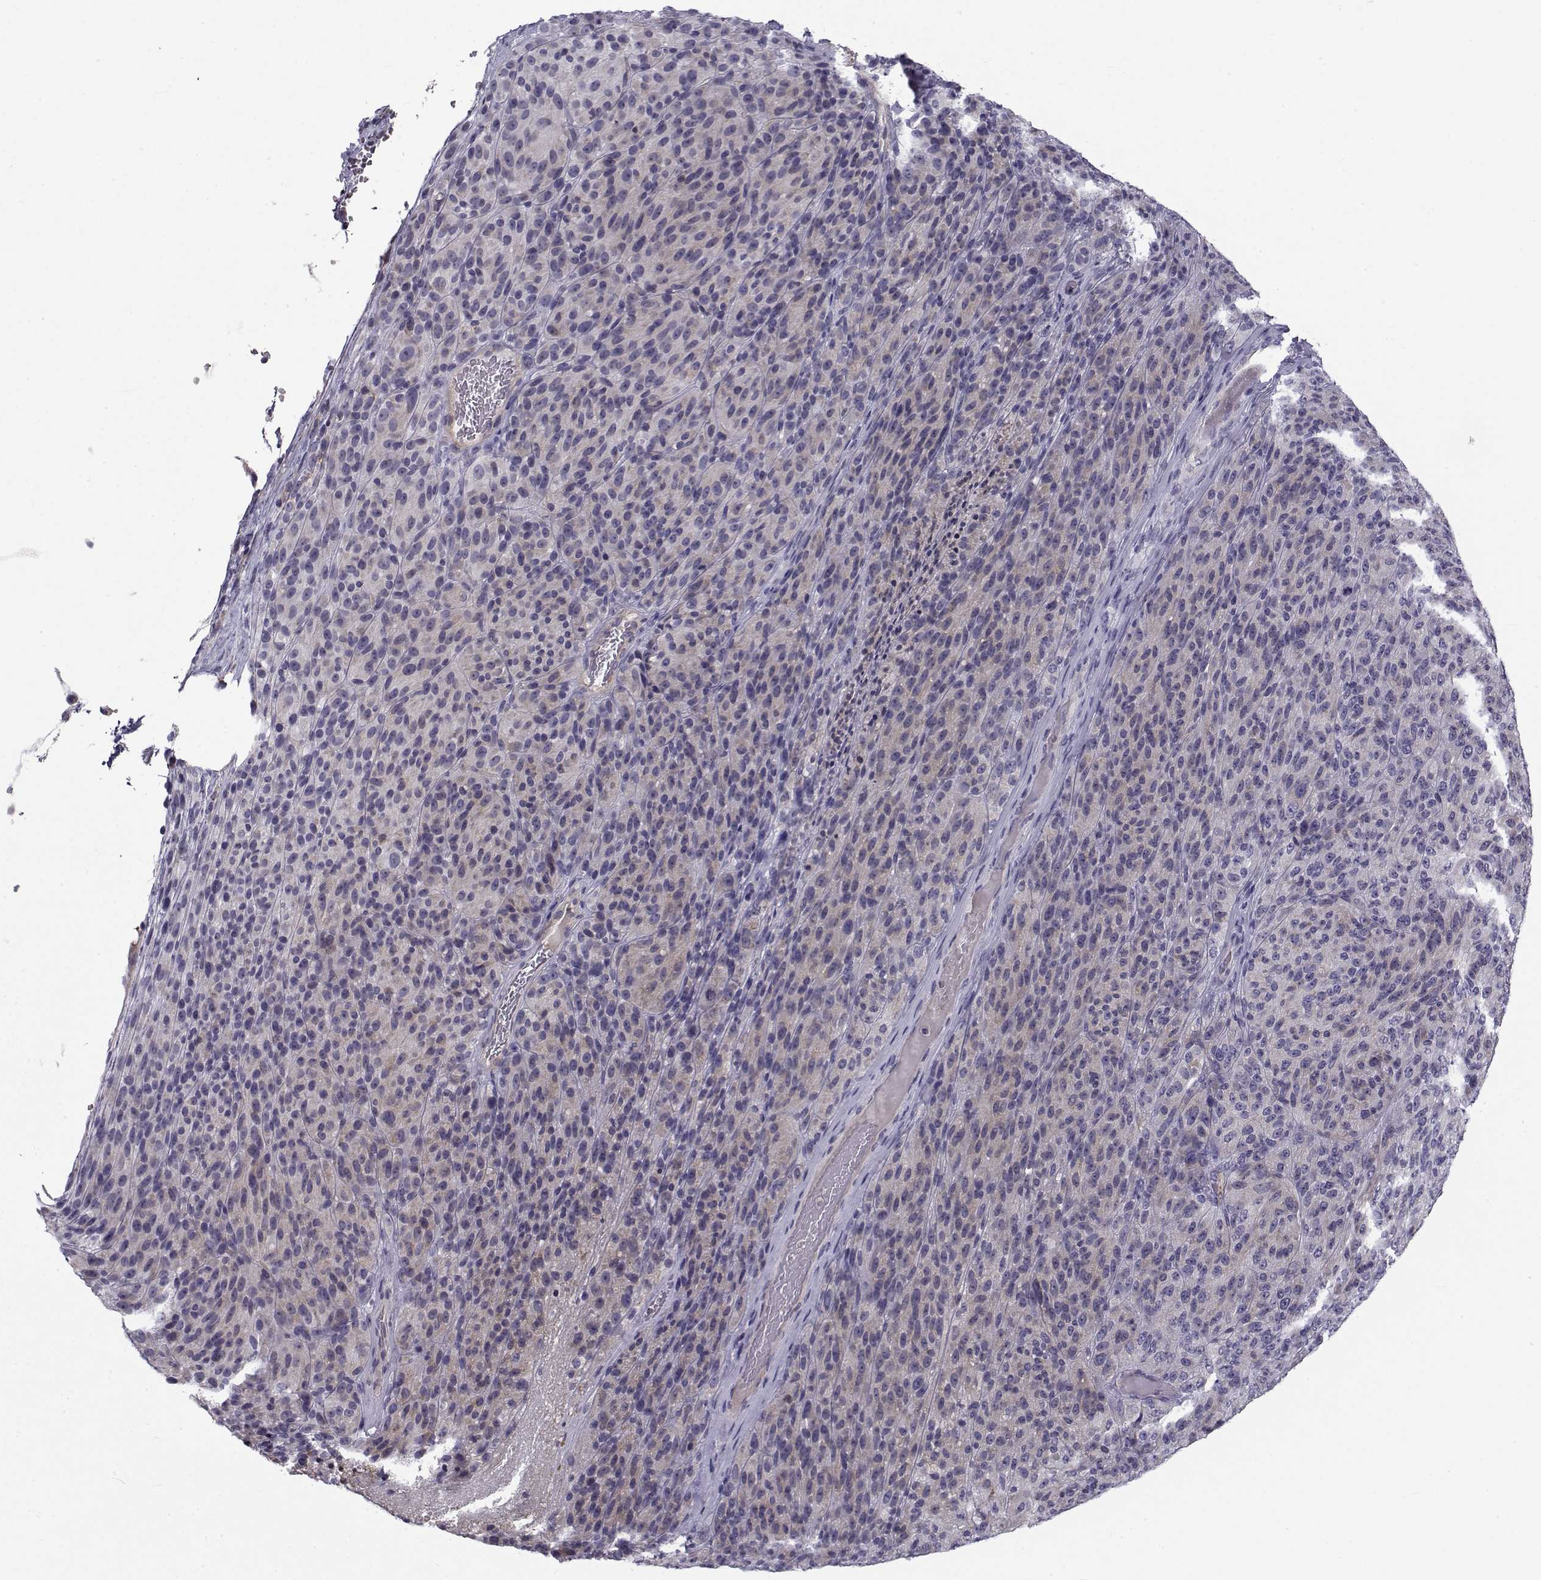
{"staining": {"intensity": "negative", "quantity": "none", "location": "none"}, "tissue": "melanoma", "cell_type": "Tumor cells", "image_type": "cancer", "snomed": [{"axis": "morphology", "description": "Malignant melanoma, Metastatic site"}, {"axis": "topography", "description": "Brain"}], "caption": "A high-resolution photomicrograph shows immunohistochemistry staining of melanoma, which reveals no significant expression in tumor cells.", "gene": "LRRC27", "patient": {"sex": "female", "age": 56}}